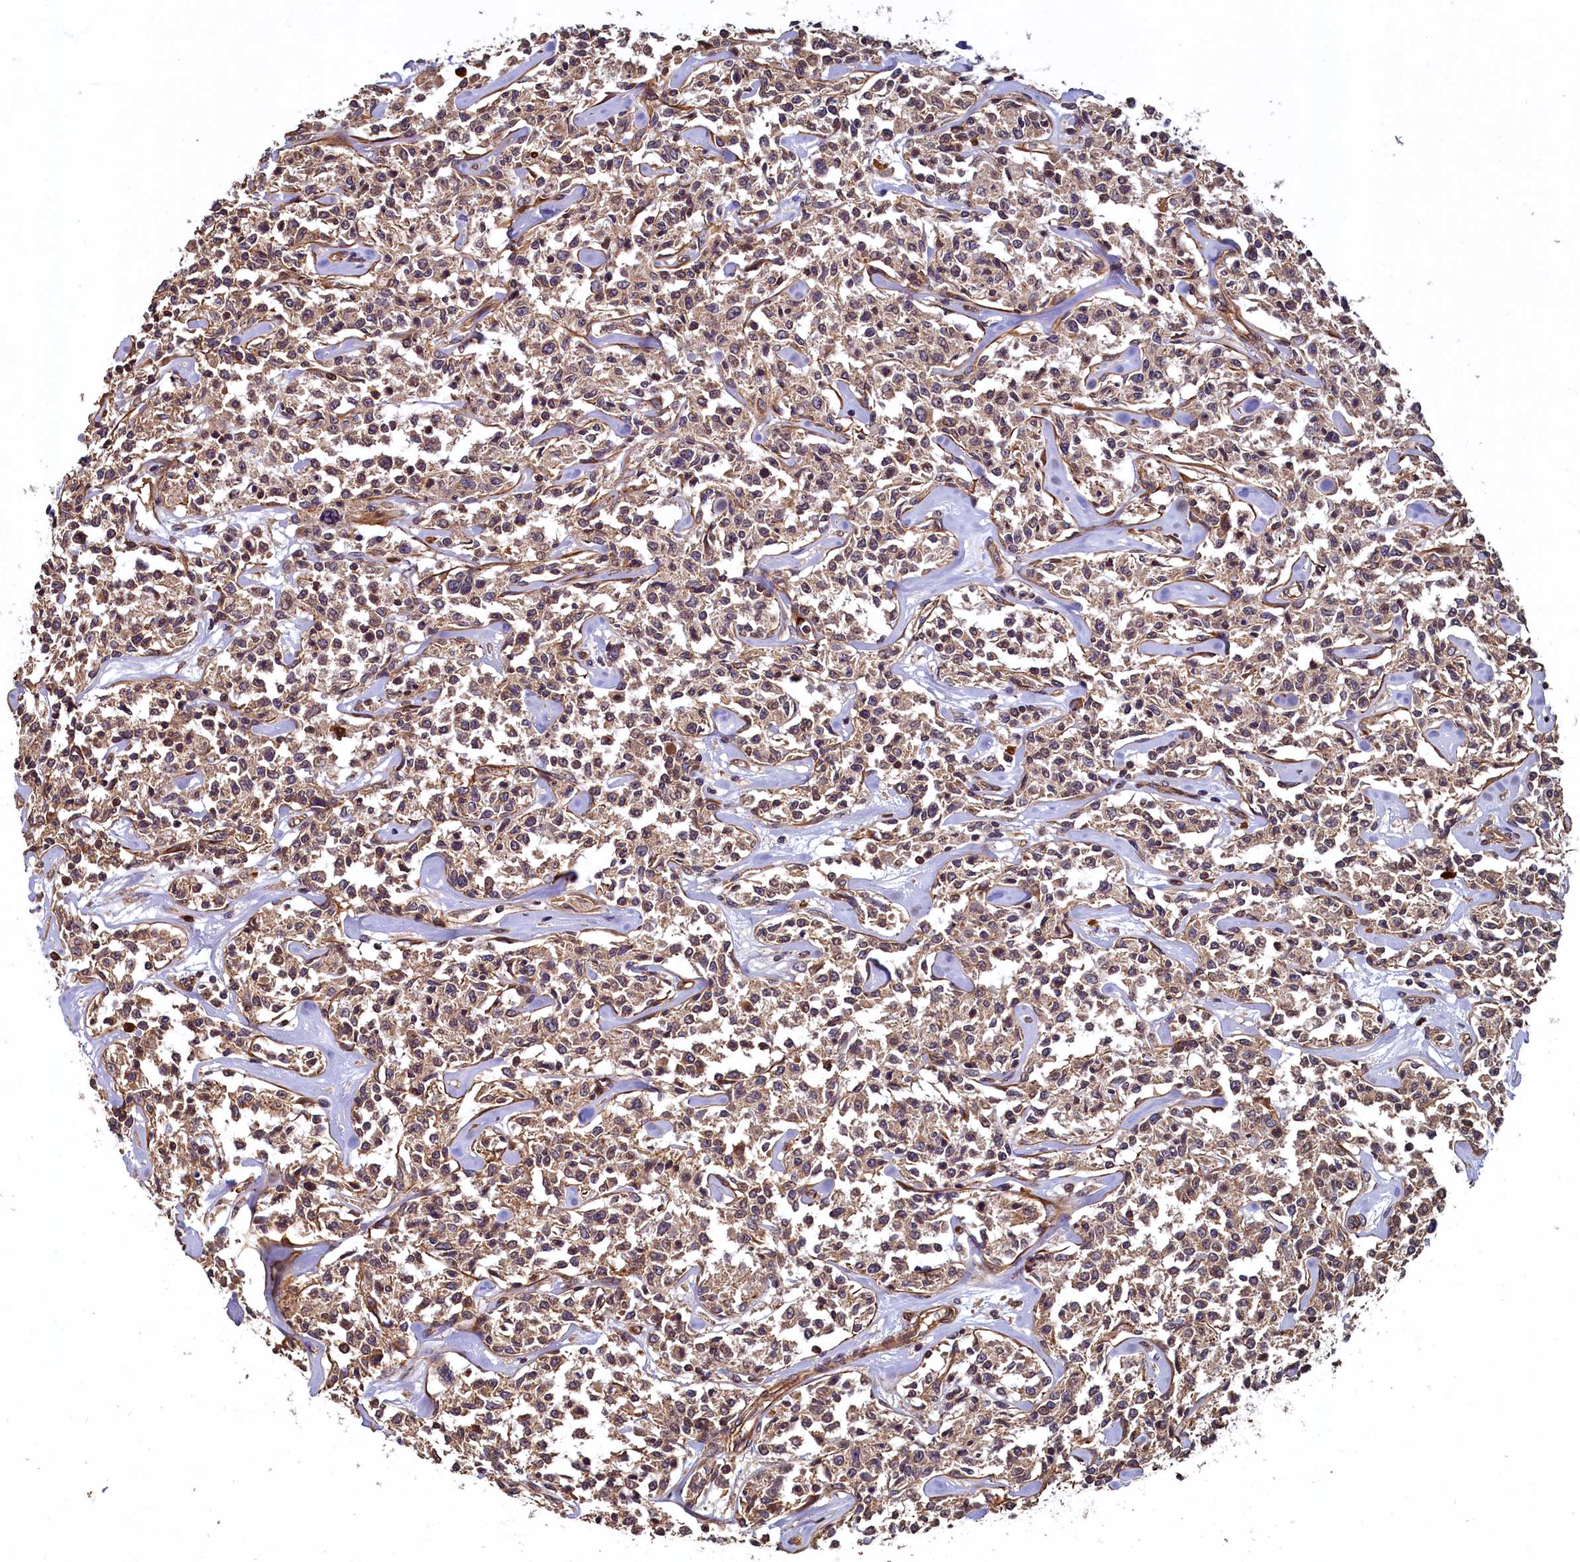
{"staining": {"intensity": "moderate", "quantity": ">75%", "location": "cytoplasmic/membranous"}, "tissue": "lymphoma", "cell_type": "Tumor cells", "image_type": "cancer", "snomed": [{"axis": "morphology", "description": "Malignant lymphoma, non-Hodgkin's type, Low grade"}, {"axis": "topography", "description": "Small intestine"}], "caption": "Tumor cells display medium levels of moderate cytoplasmic/membranous staining in about >75% of cells in human lymphoma.", "gene": "CCDC102B", "patient": {"sex": "female", "age": 59}}